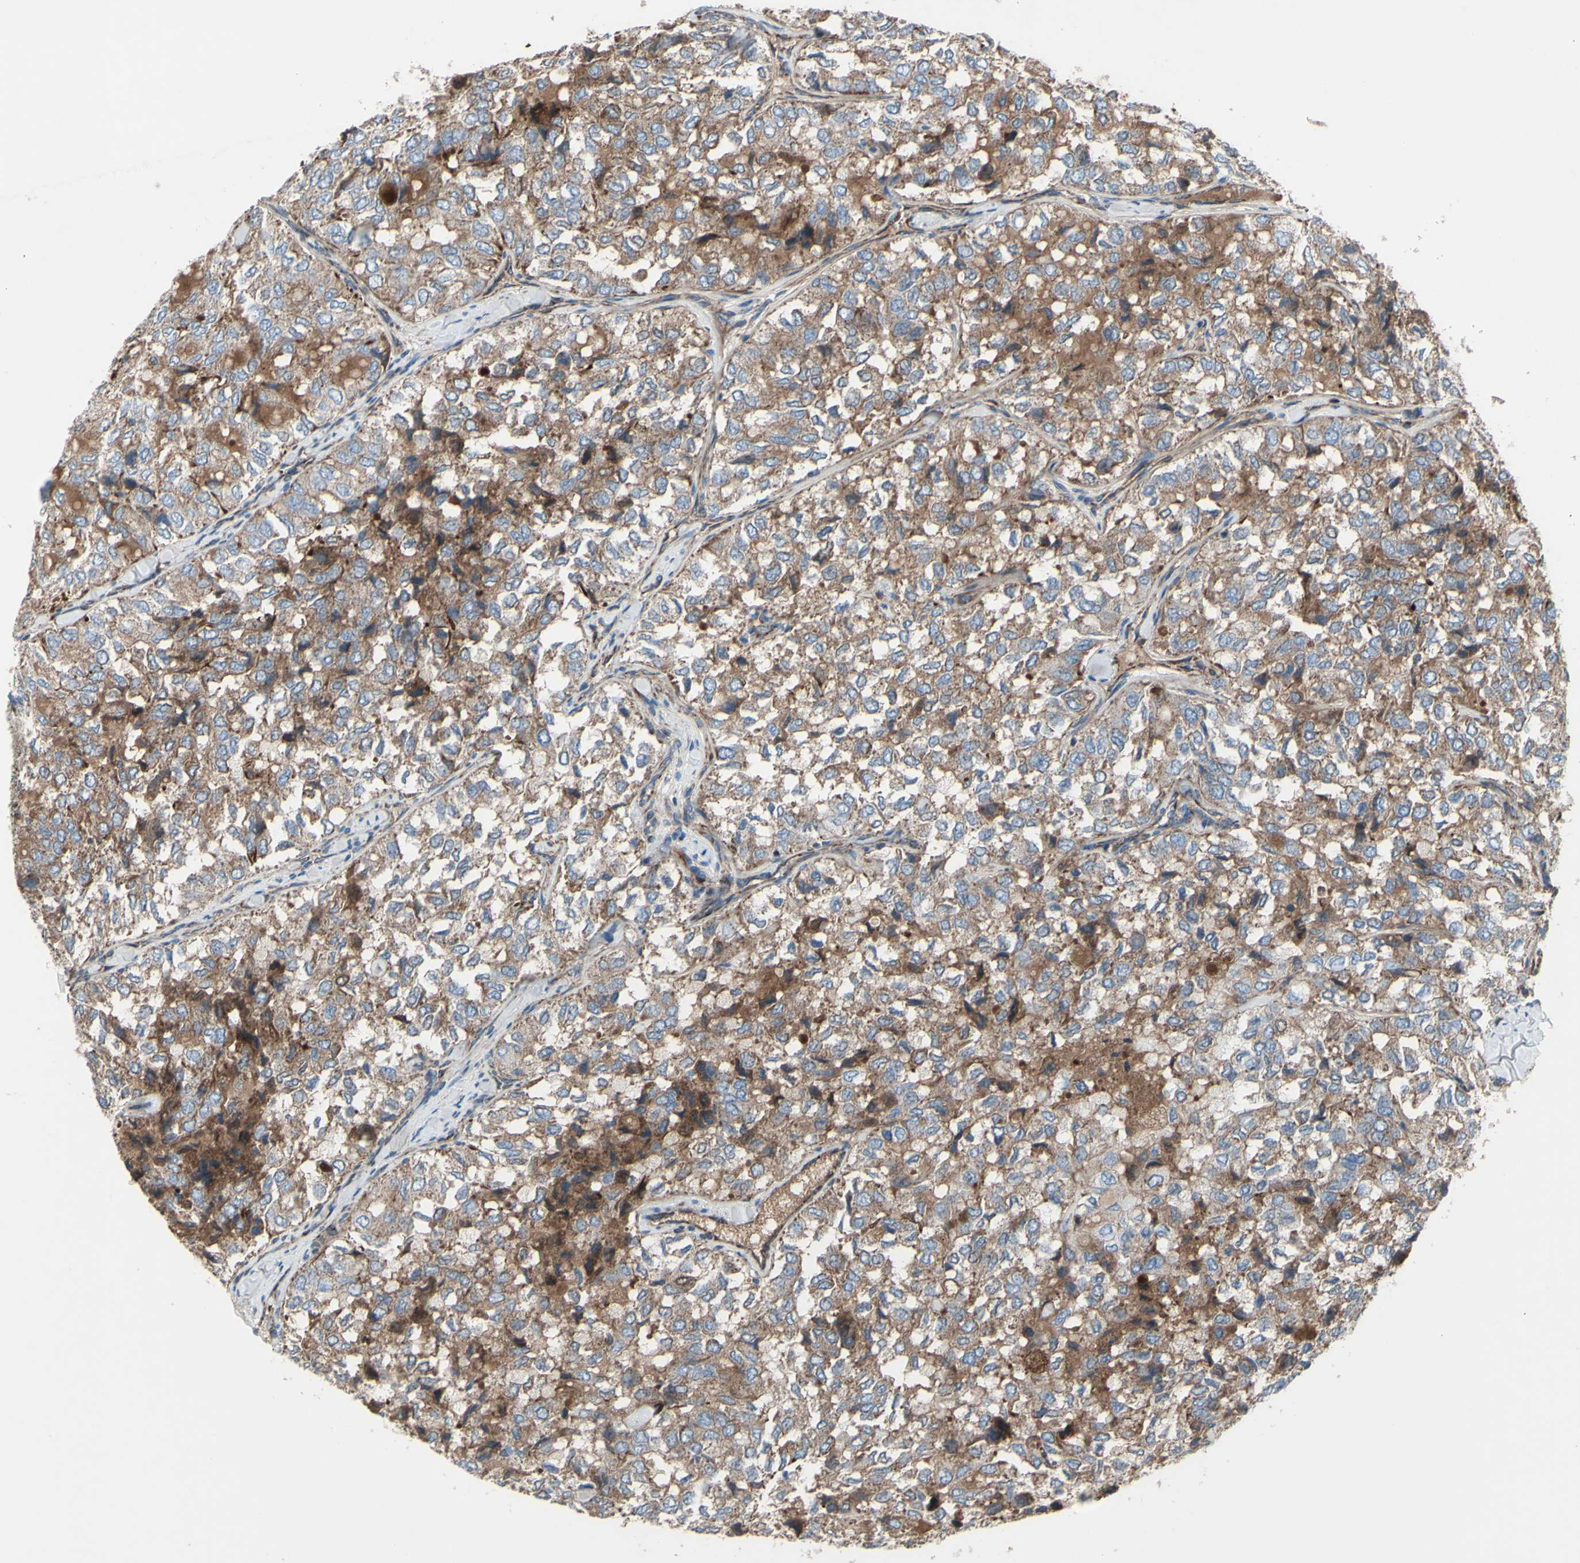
{"staining": {"intensity": "moderate", "quantity": ">75%", "location": "cytoplasmic/membranous"}, "tissue": "thyroid cancer", "cell_type": "Tumor cells", "image_type": "cancer", "snomed": [{"axis": "morphology", "description": "Follicular adenoma carcinoma, NOS"}, {"axis": "topography", "description": "Thyroid gland"}], "caption": "Immunohistochemical staining of human thyroid cancer reveals medium levels of moderate cytoplasmic/membranous expression in about >75% of tumor cells.", "gene": "EMC7", "patient": {"sex": "male", "age": 75}}